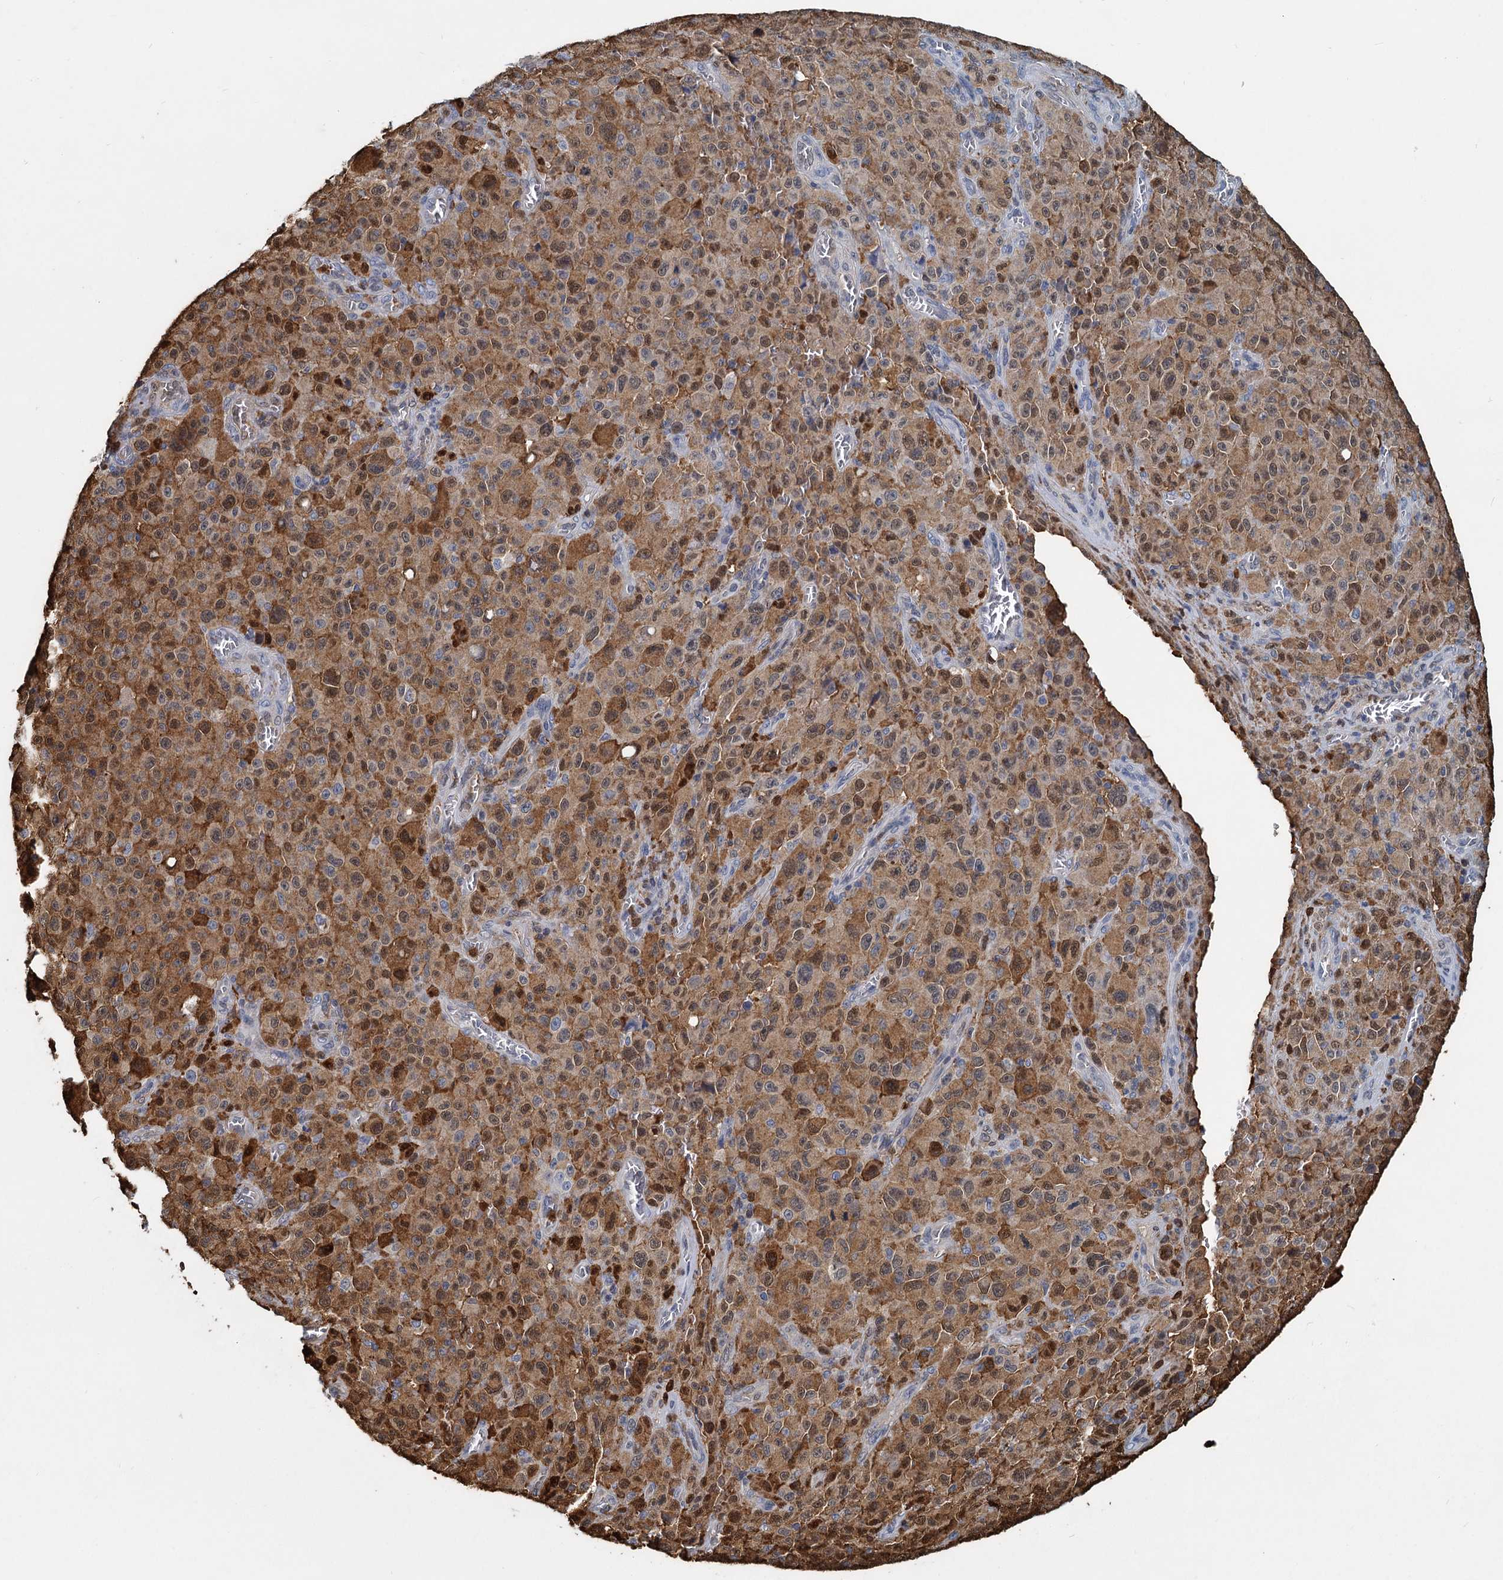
{"staining": {"intensity": "moderate", "quantity": ">75%", "location": "cytoplasmic/membranous,nuclear"}, "tissue": "melanoma", "cell_type": "Tumor cells", "image_type": "cancer", "snomed": [{"axis": "morphology", "description": "Malignant melanoma, NOS"}, {"axis": "topography", "description": "Skin"}], "caption": "Protein expression by immunohistochemistry demonstrates moderate cytoplasmic/membranous and nuclear staining in approximately >75% of tumor cells in malignant melanoma. (IHC, brightfield microscopy, high magnification).", "gene": "S100A6", "patient": {"sex": "female", "age": 82}}